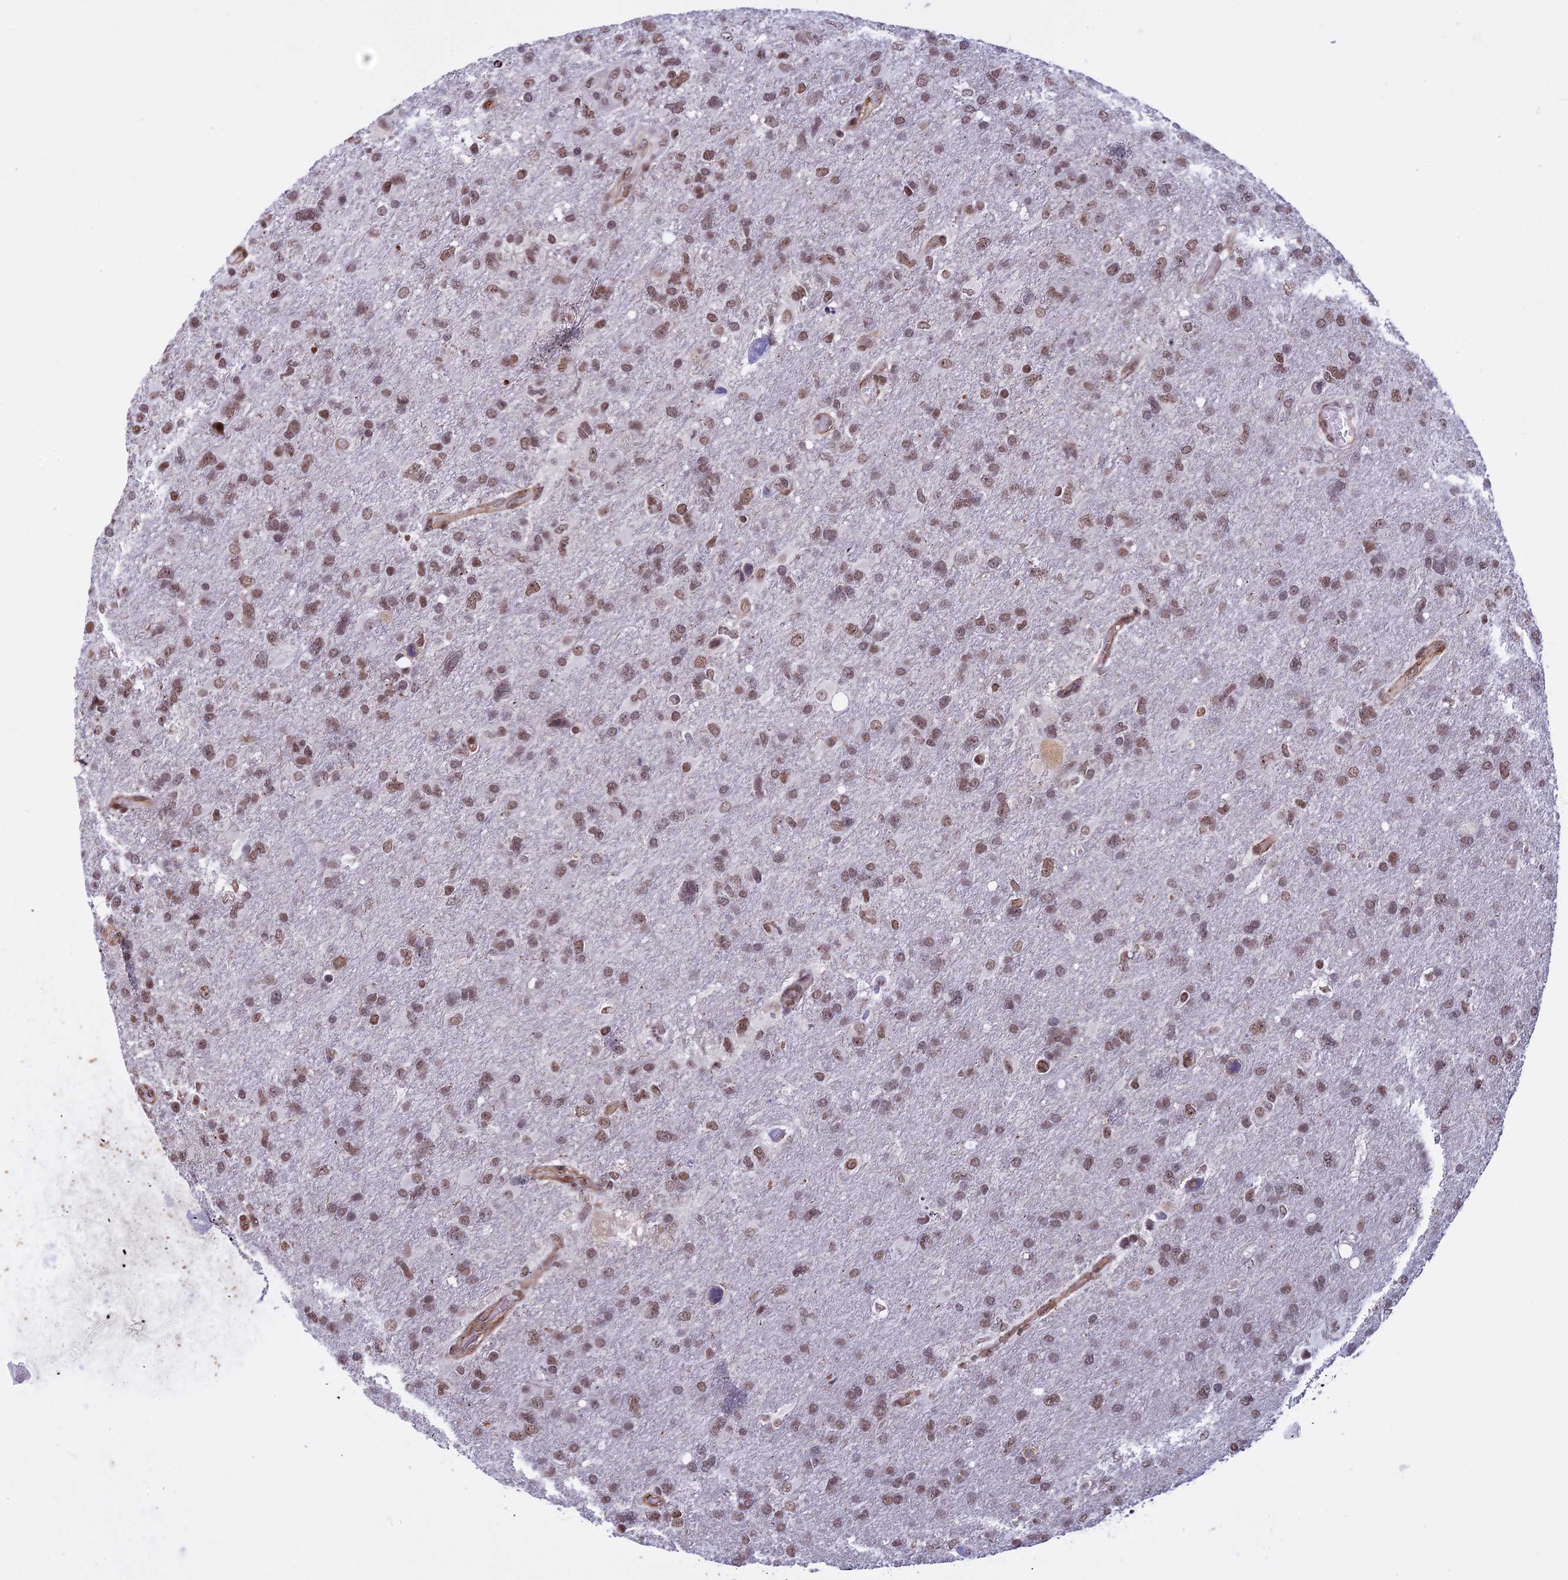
{"staining": {"intensity": "moderate", "quantity": ">75%", "location": "nuclear"}, "tissue": "glioma", "cell_type": "Tumor cells", "image_type": "cancer", "snomed": [{"axis": "morphology", "description": "Glioma, malignant, High grade"}, {"axis": "topography", "description": "Brain"}], "caption": "Glioma stained with a protein marker exhibits moderate staining in tumor cells.", "gene": "NIPBL", "patient": {"sex": "male", "age": 61}}